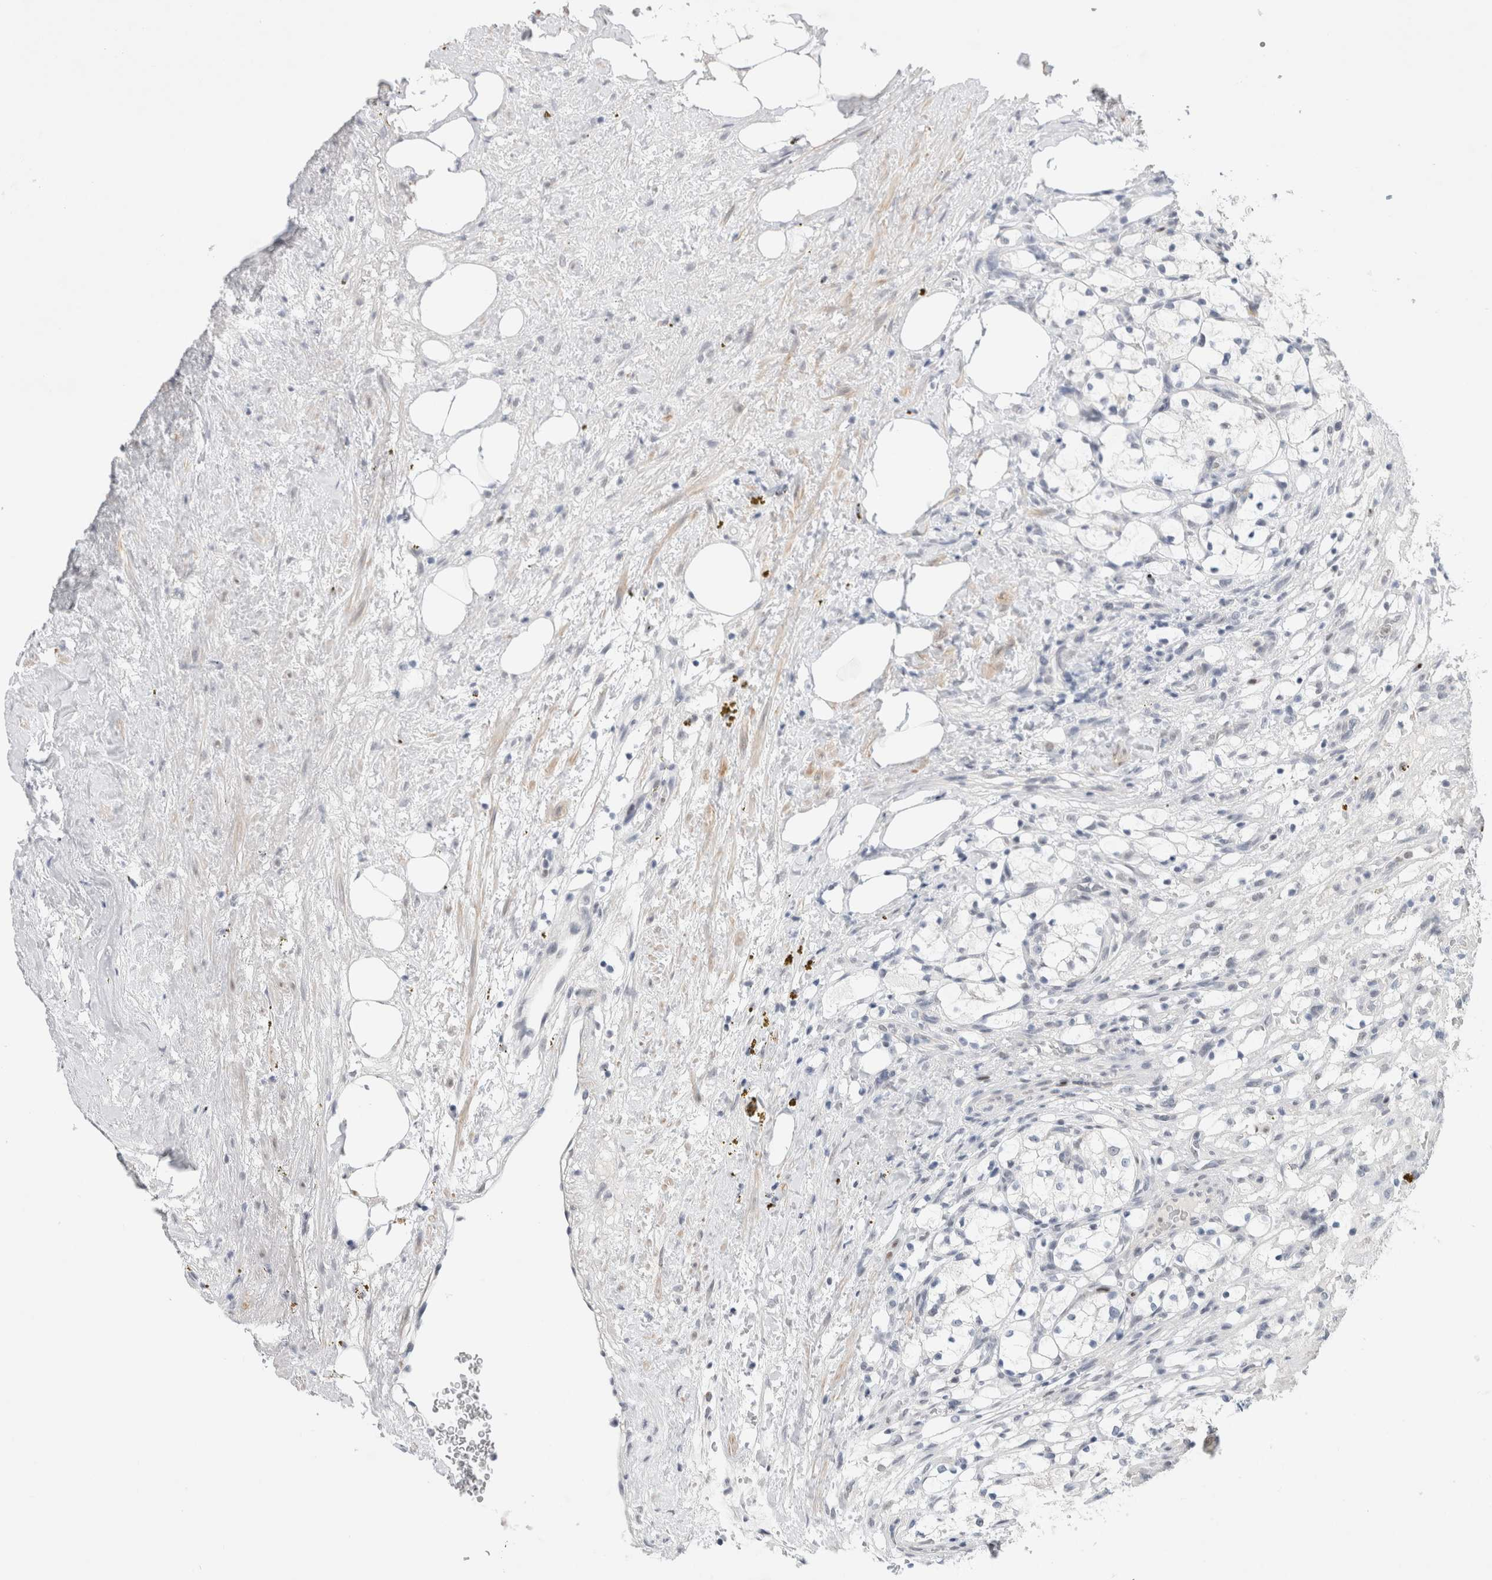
{"staining": {"intensity": "negative", "quantity": "none", "location": "none"}, "tissue": "renal cancer", "cell_type": "Tumor cells", "image_type": "cancer", "snomed": [{"axis": "morphology", "description": "Adenocarcinoma, NOS"}, {"axis": "topography", "description": "Kidney"}], "caption": "Tumor cells show no significant protein positivity in renal adenocarcinoma.", "gene": "KNL1", "patient": {"sex": "female", "age": 69}}